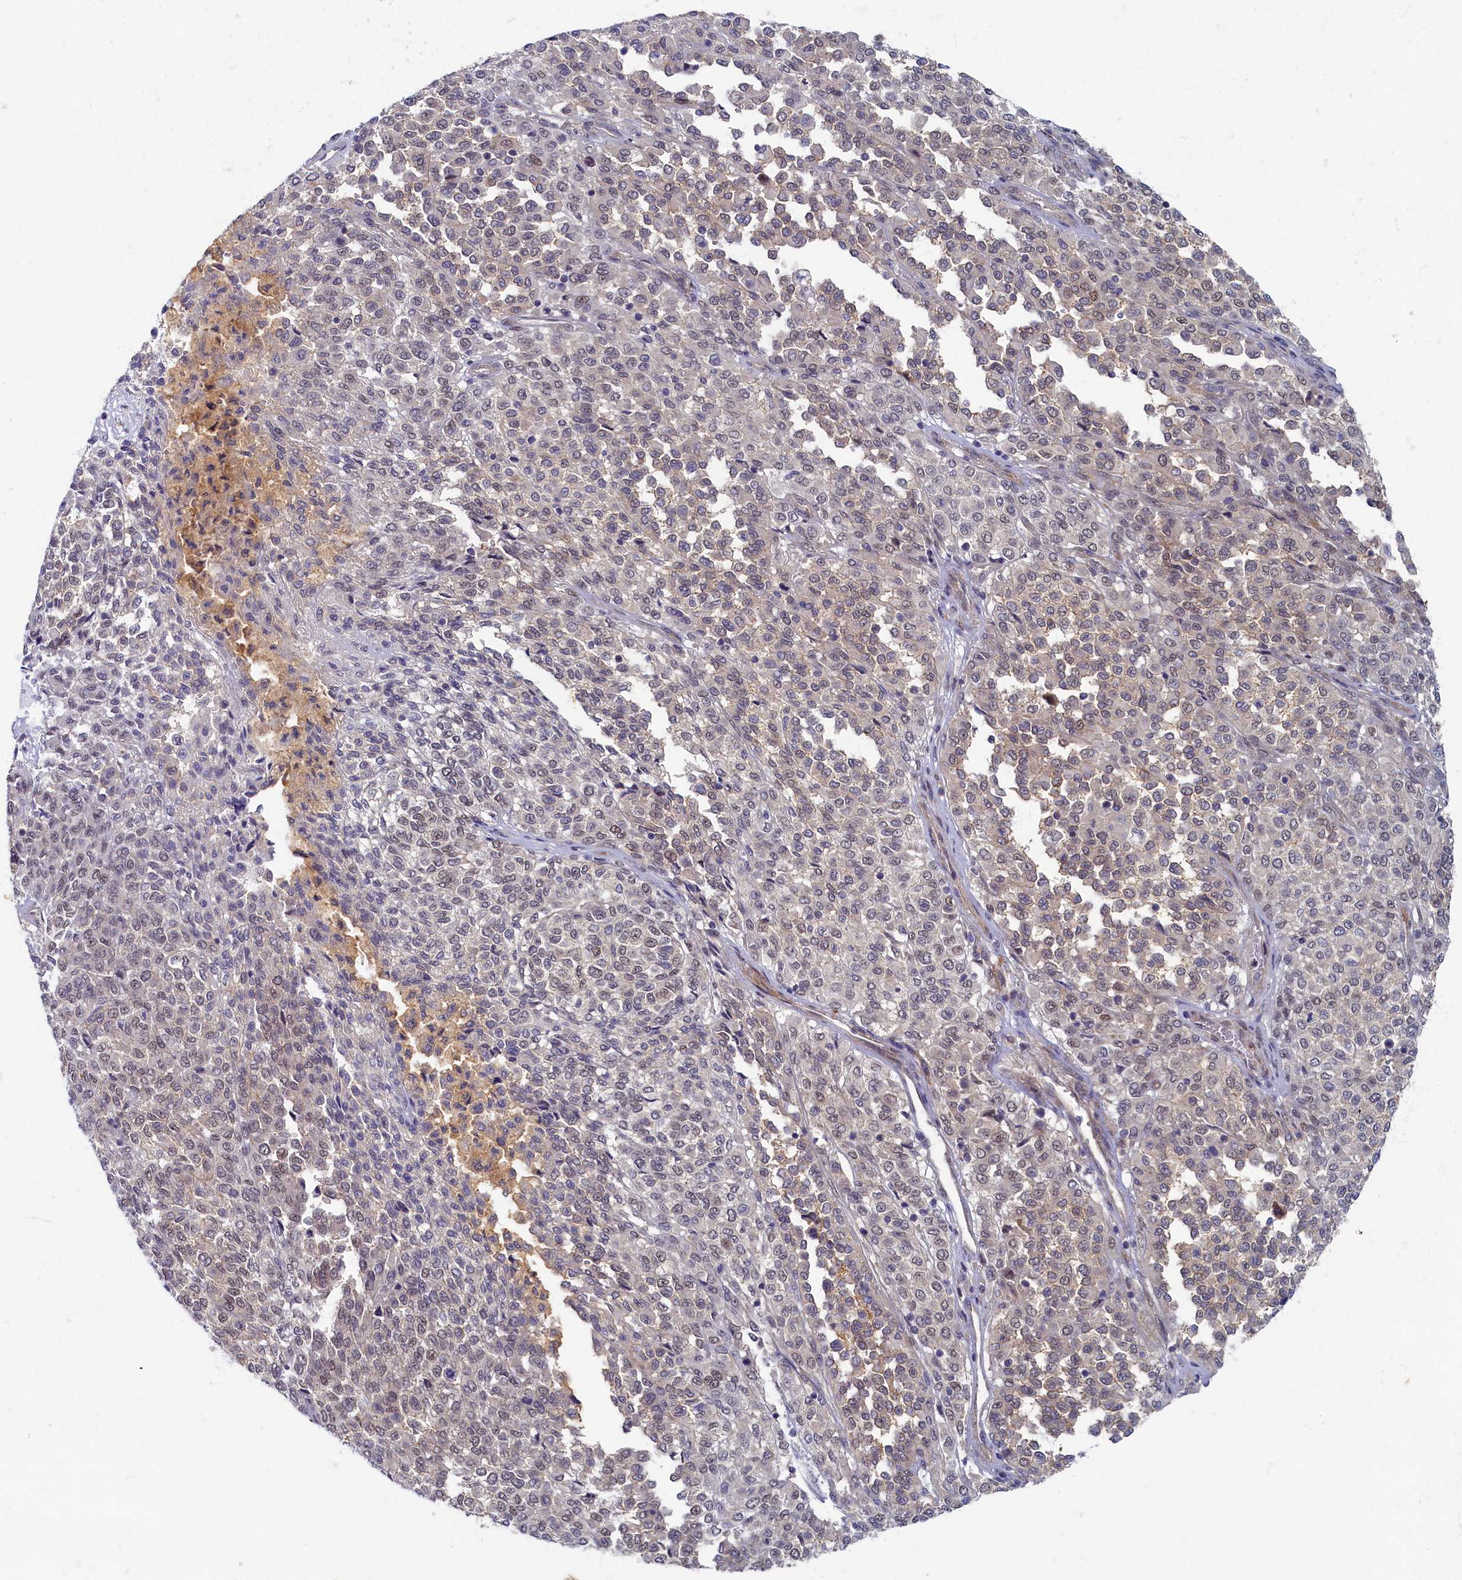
{"staining": {"intensity": "weak", "quantity": "<25%", "location": "nuclear"}, "tissue": "melanoma", "cell_type": "Tumor cells", "image_type": "cancer", "snomed": [{"axis": "morphology", "description": "Malignant melanoma, Metastatic site"}, {"axis": "topography", "description": "Pancreas"}], "caption": "There is no significant staining in tumor cells of melanoma.", "gene": "WDR59", "patient": {"sex": "female", "age": 30}}